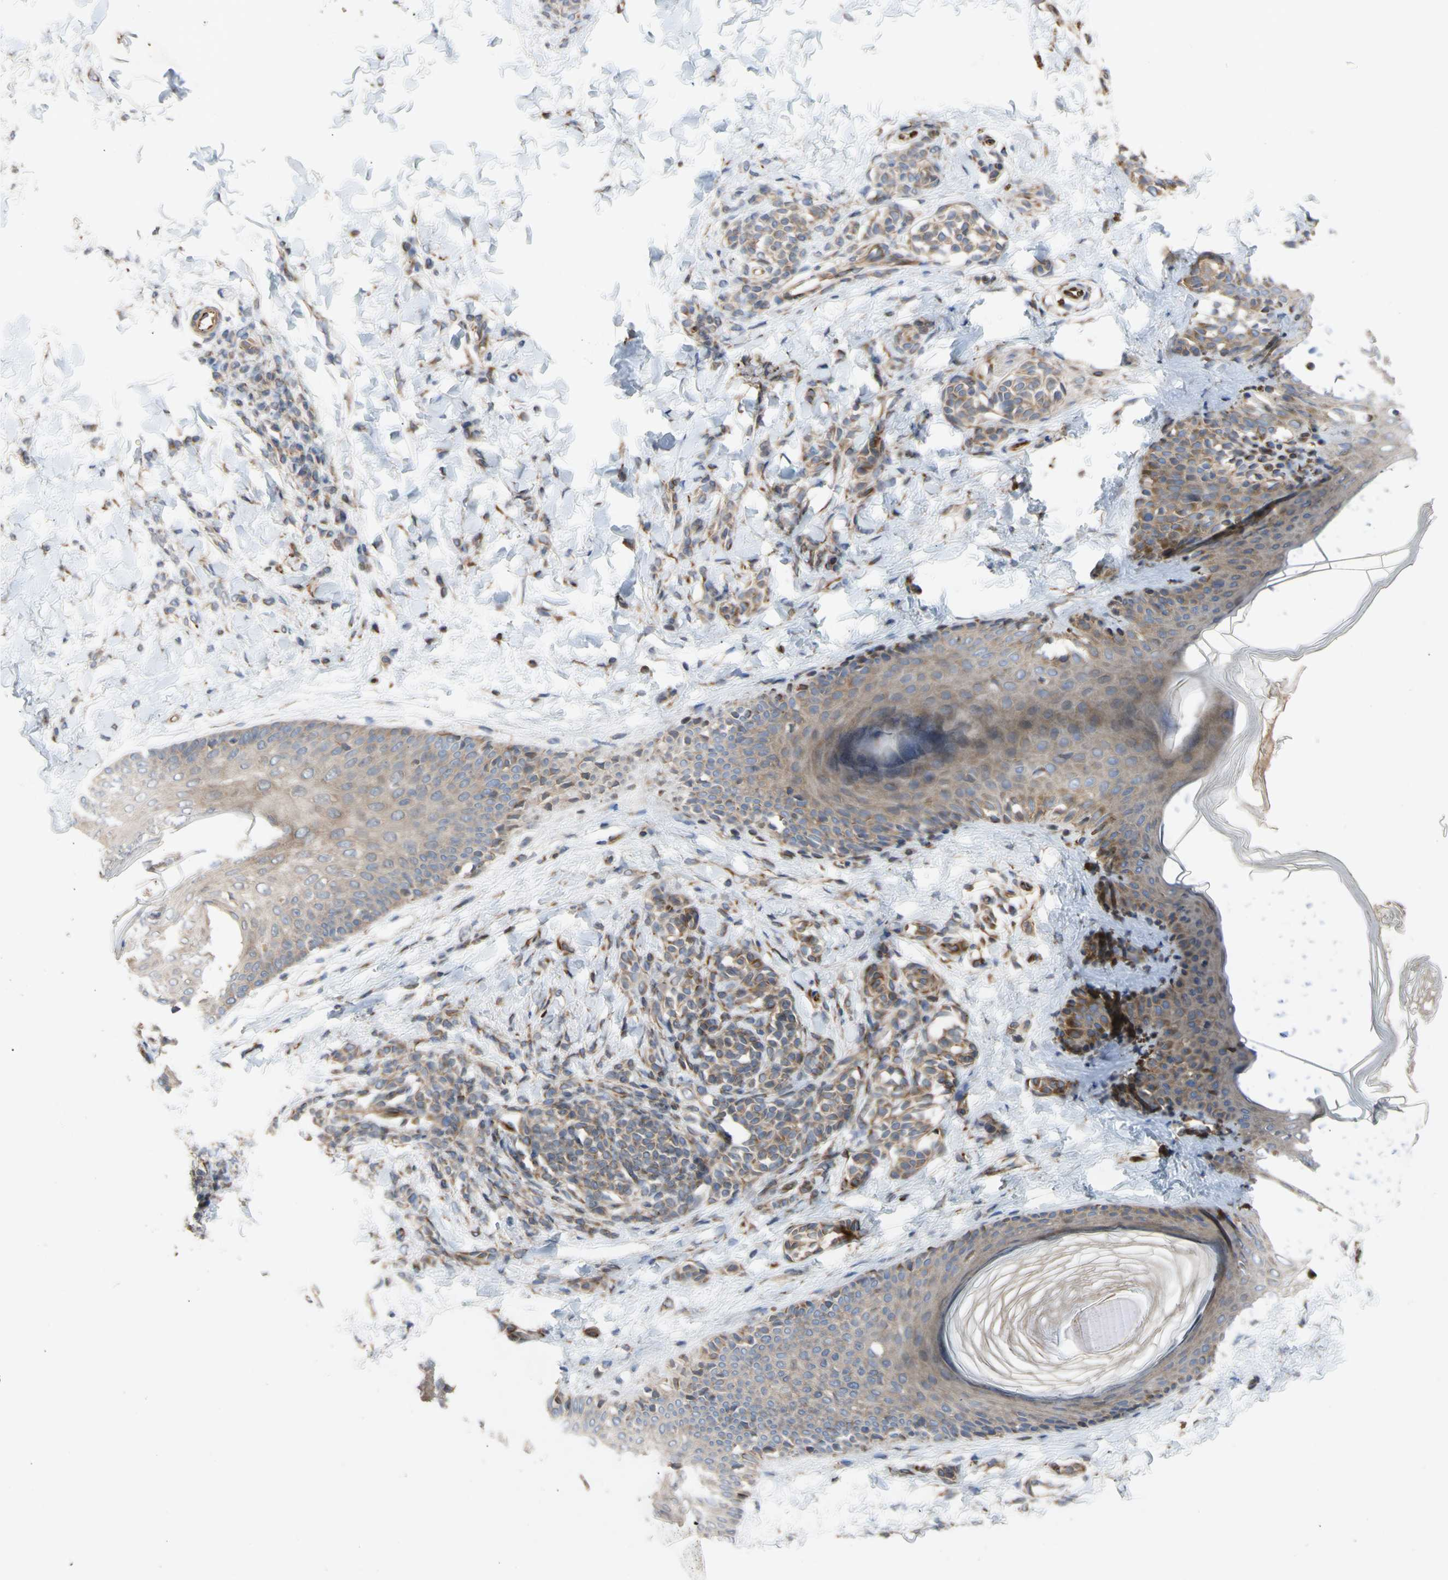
{"staining": {"intensity": "weak", "quantity": ">75%", "location": "cytoplasmic/membranous"}, "tissue": "skin", "cell_type": "Fibroblasts", "image_type": "normal", "snomed": [{"axis": "morphology", "description": "Normal tissue, NOS"}, {"axis": "topography", "description": "Skin"}], "caption": "The histopathology image exhibits staining of unremarkable skin, revealing weak cytoplasmic/membranous protein expression (brown color) within fibroblasts.", "gene": "EIF2S3", "patient": {"sex": "male", "age": 16}}